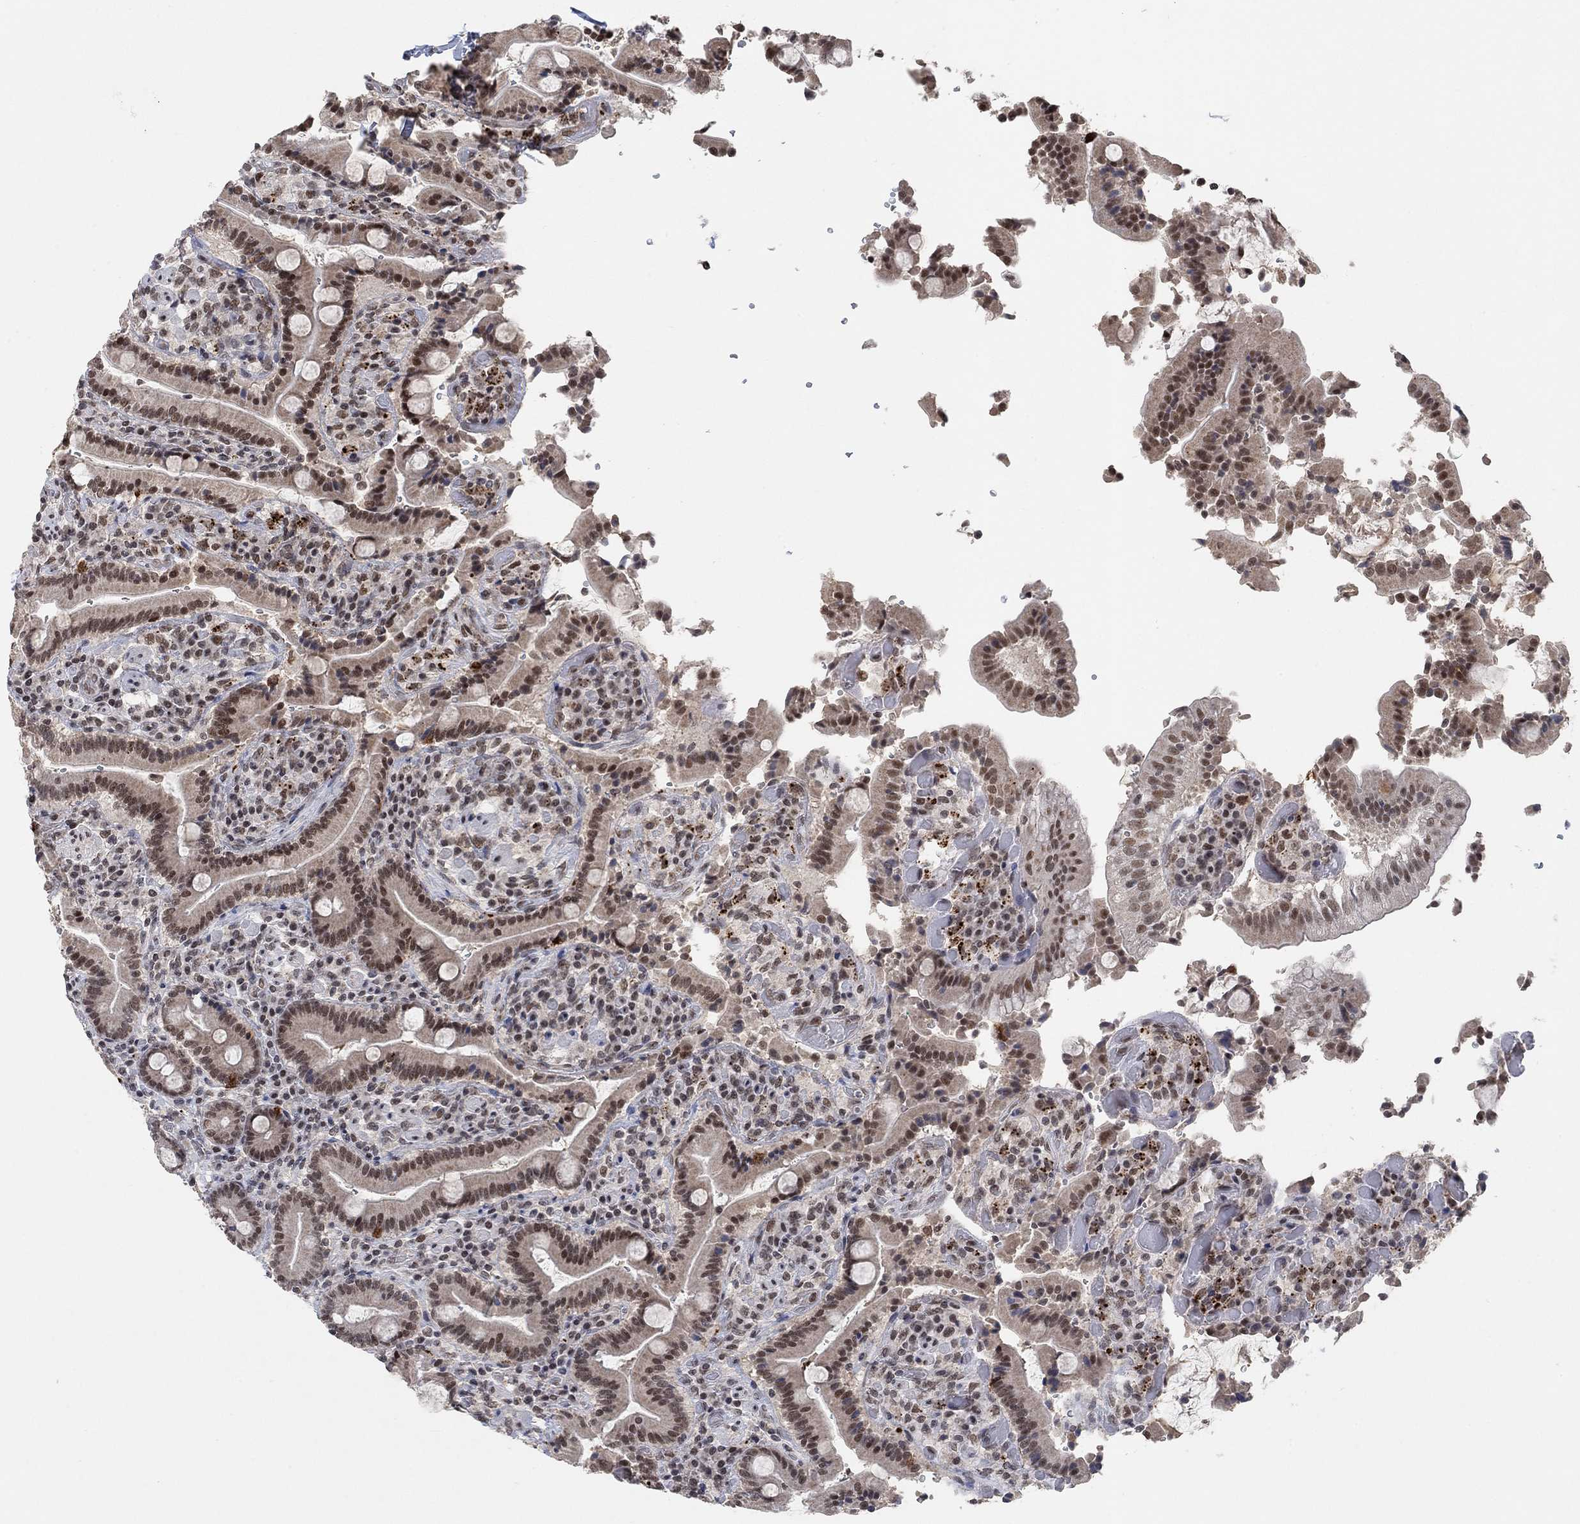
{"staining": {"intensity": "strong", "quantity": "25%-75%", "location": "nuclear"}, "tissue": "duodenum", "cell_type": "Glandular cells", "image_type": "normal", "snomed": [{"axis": "morphology", "description": "Normal tissue, NOS"}, {"axis": "topography", "description": "Duodenum"}], "caption": "Duodenum stained for a protein (brown) shows strong nuclear positive positivity in about 25%-75% of glandular cells.", "gene": "THAP8", "patient": {"sex": "female", "age": 62}}